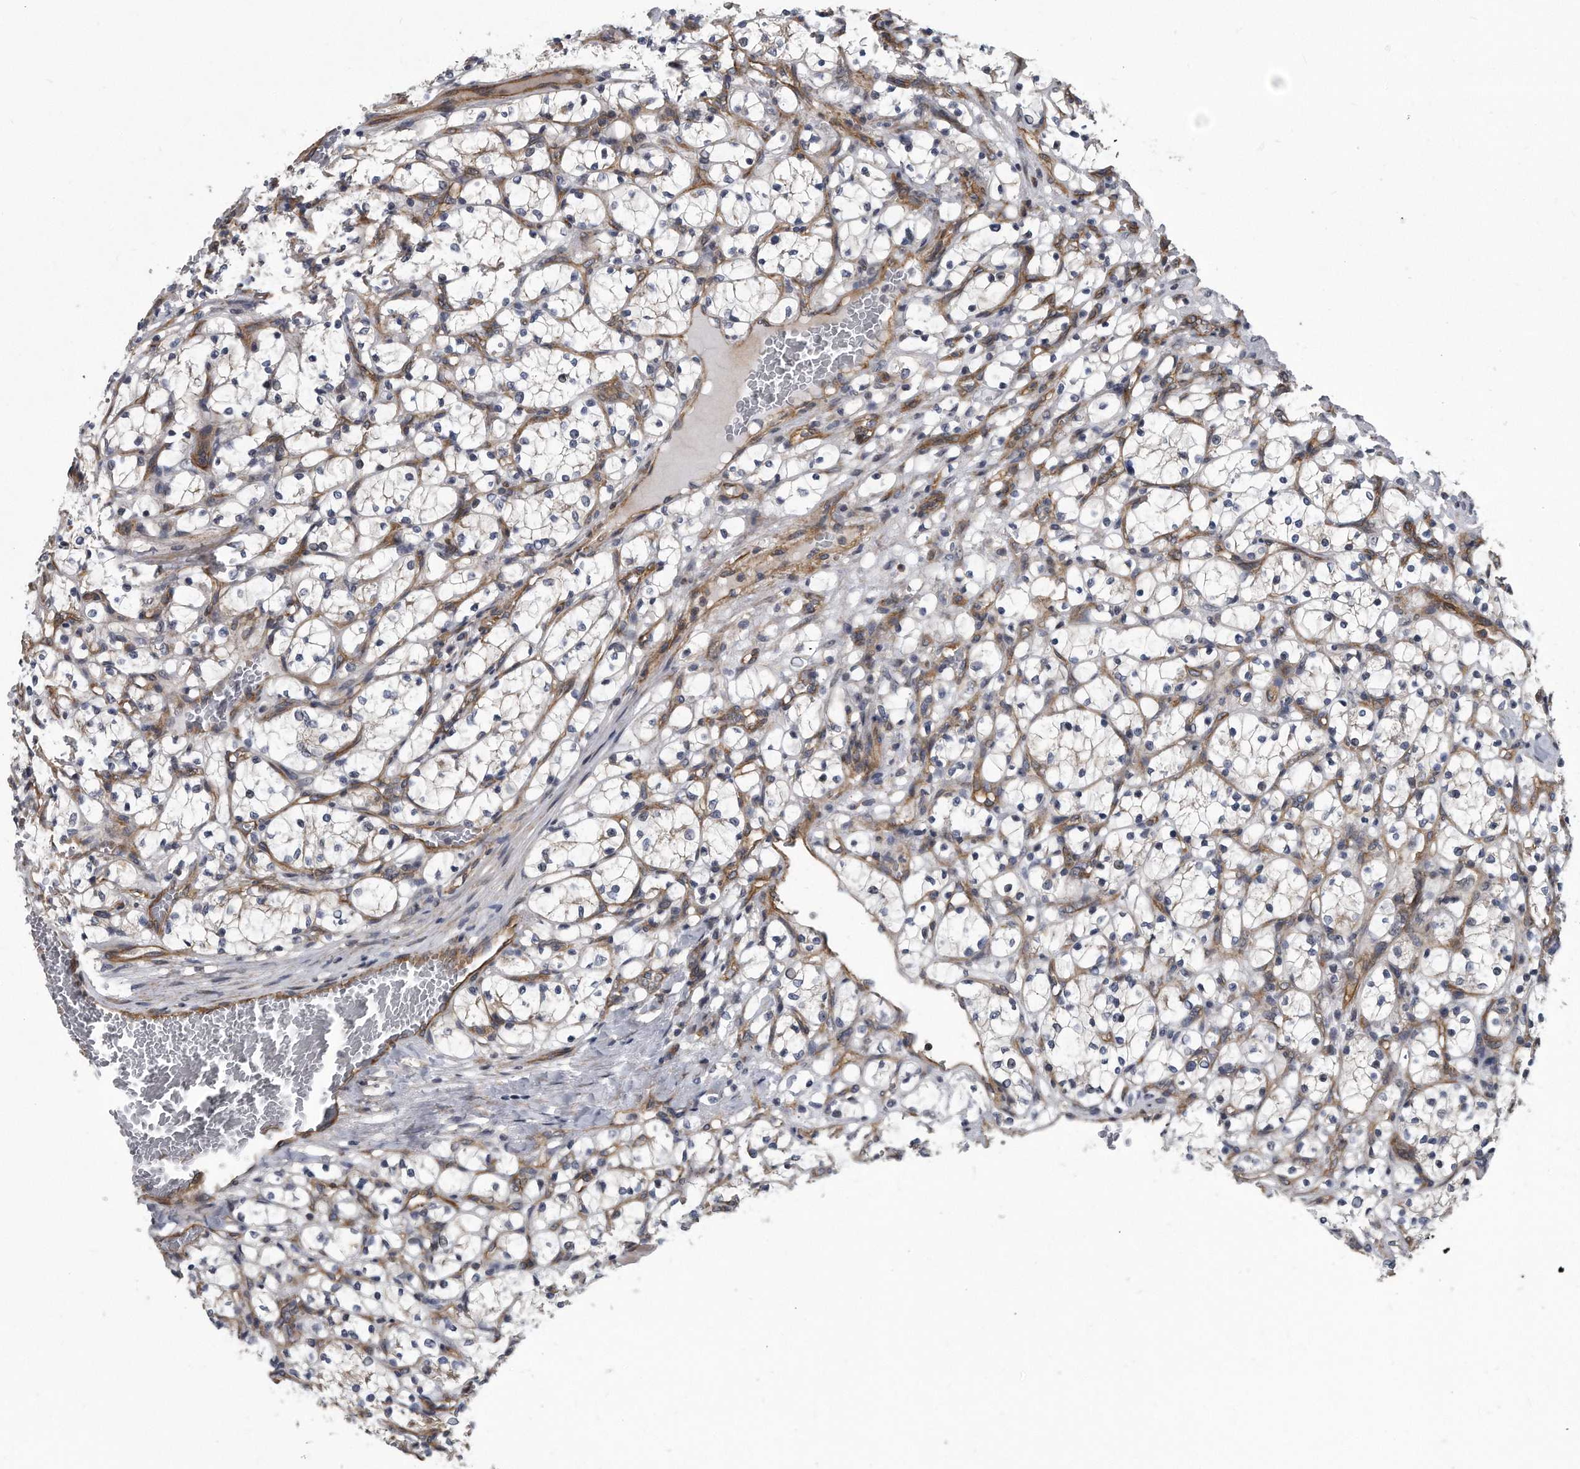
{"staining": {"intensity": "negative", "quantity": "none", "location": "none"}, "tissue": "renal cancer", "cell_type": "Tumor cells", "image_type": "cancer", "snomed": [{"axis": "morphology", "description": "Adenocarcinoma, NOS"}, {"axis": "topography", "description": "Kidney"}], "caption": "A high-resolution photomicrograph shows IHC staining of renal adenocarcinoma, which exhibits no significant positivity in tumor cells.", "gene": "ARMCX1", "patient": {"sex": "female", "age": 69}}